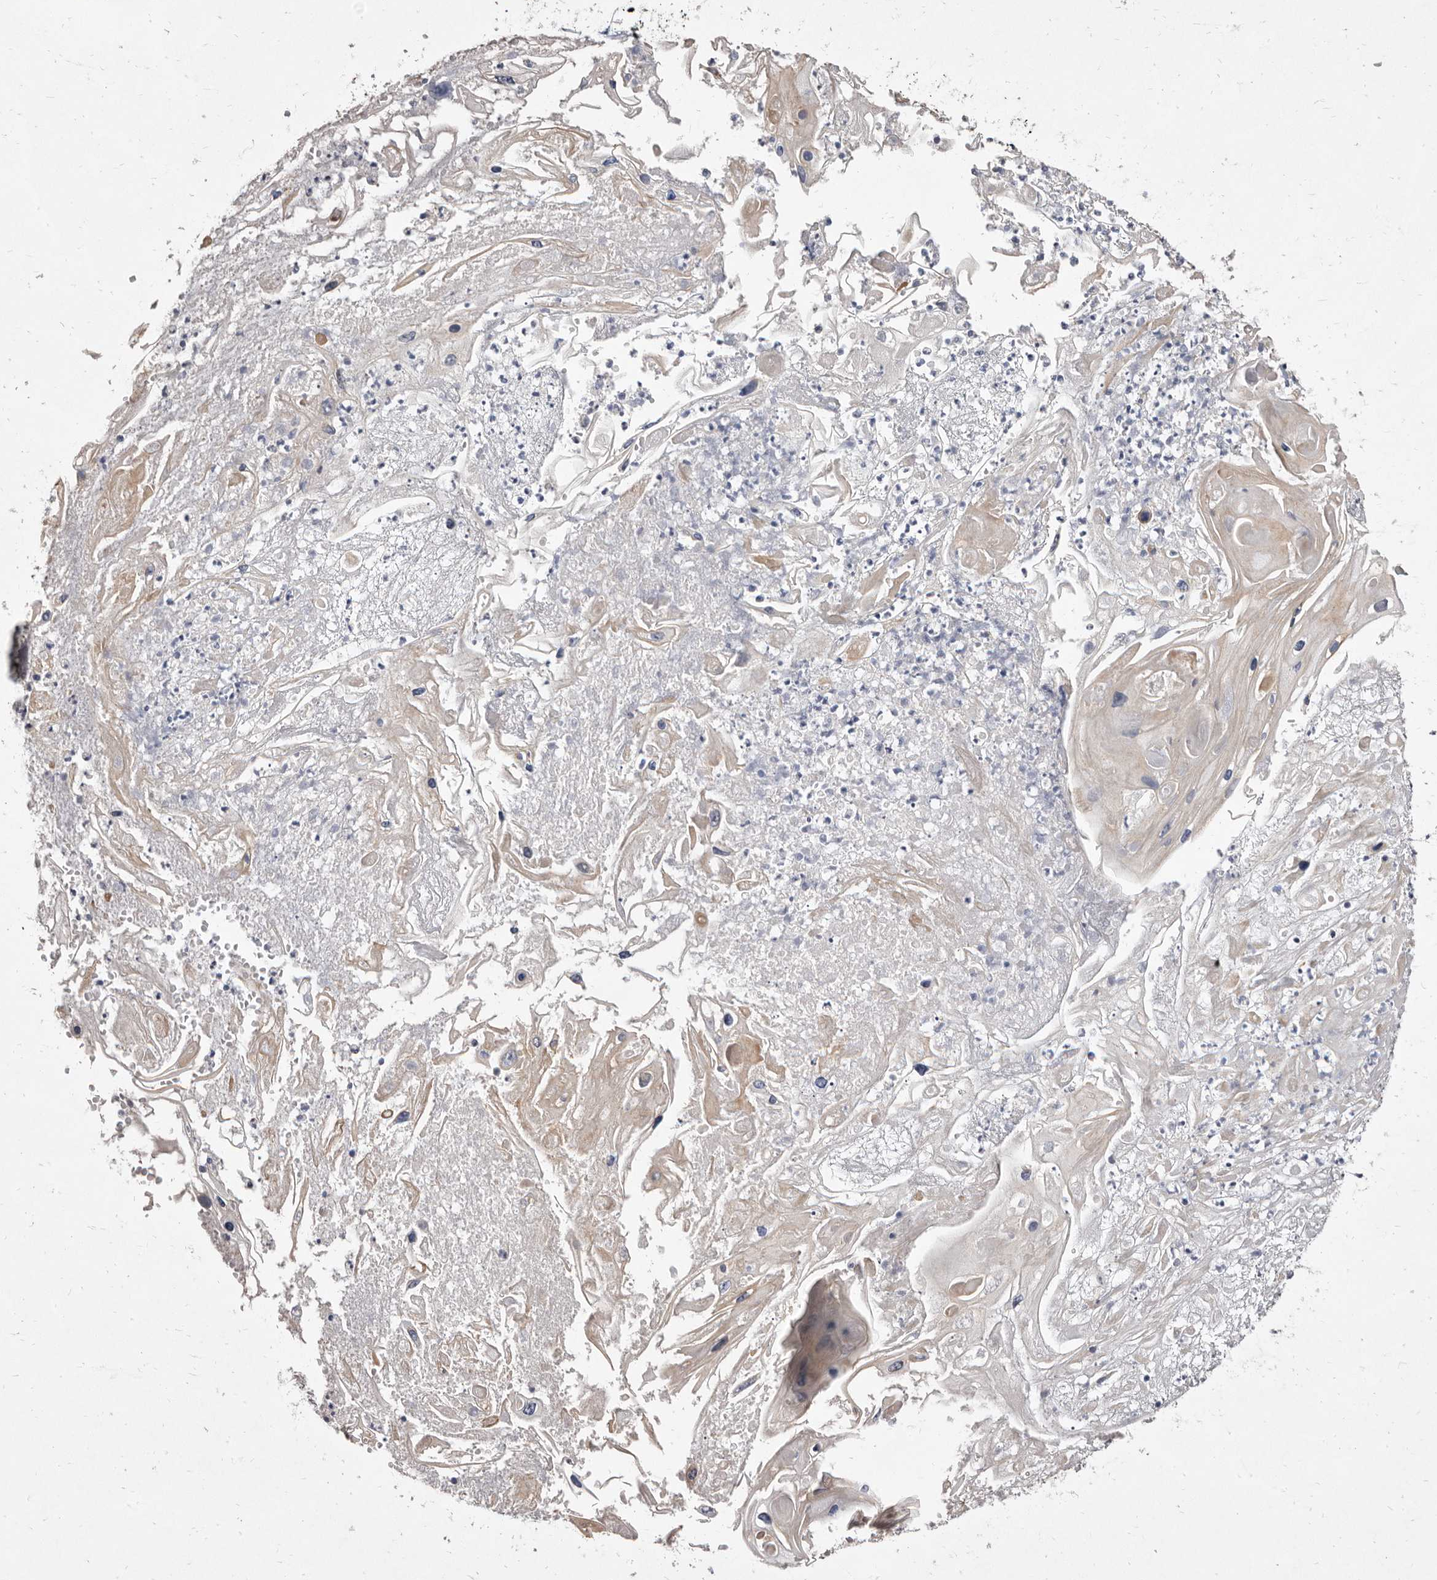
{"staining": {"intensity": "negative", "quantity": "none", "location": "none"}, "tissue": "skin cancer", "cell_type": "Tumor cells", "image_type": "cancer", "snomed": [{"axis": "morphology", "description": "Squamous cell carcinoma, NOS"}, {"axis": "topography", "description": "Skin"}], "caption": "Immunohistochemistry (IHC) image of human skin cancer stained for a protein (brown), which demonstrates no staining in tumor cells.", "gene": "CYP2E1", "patient": {"sex": "male", "age": 55}}